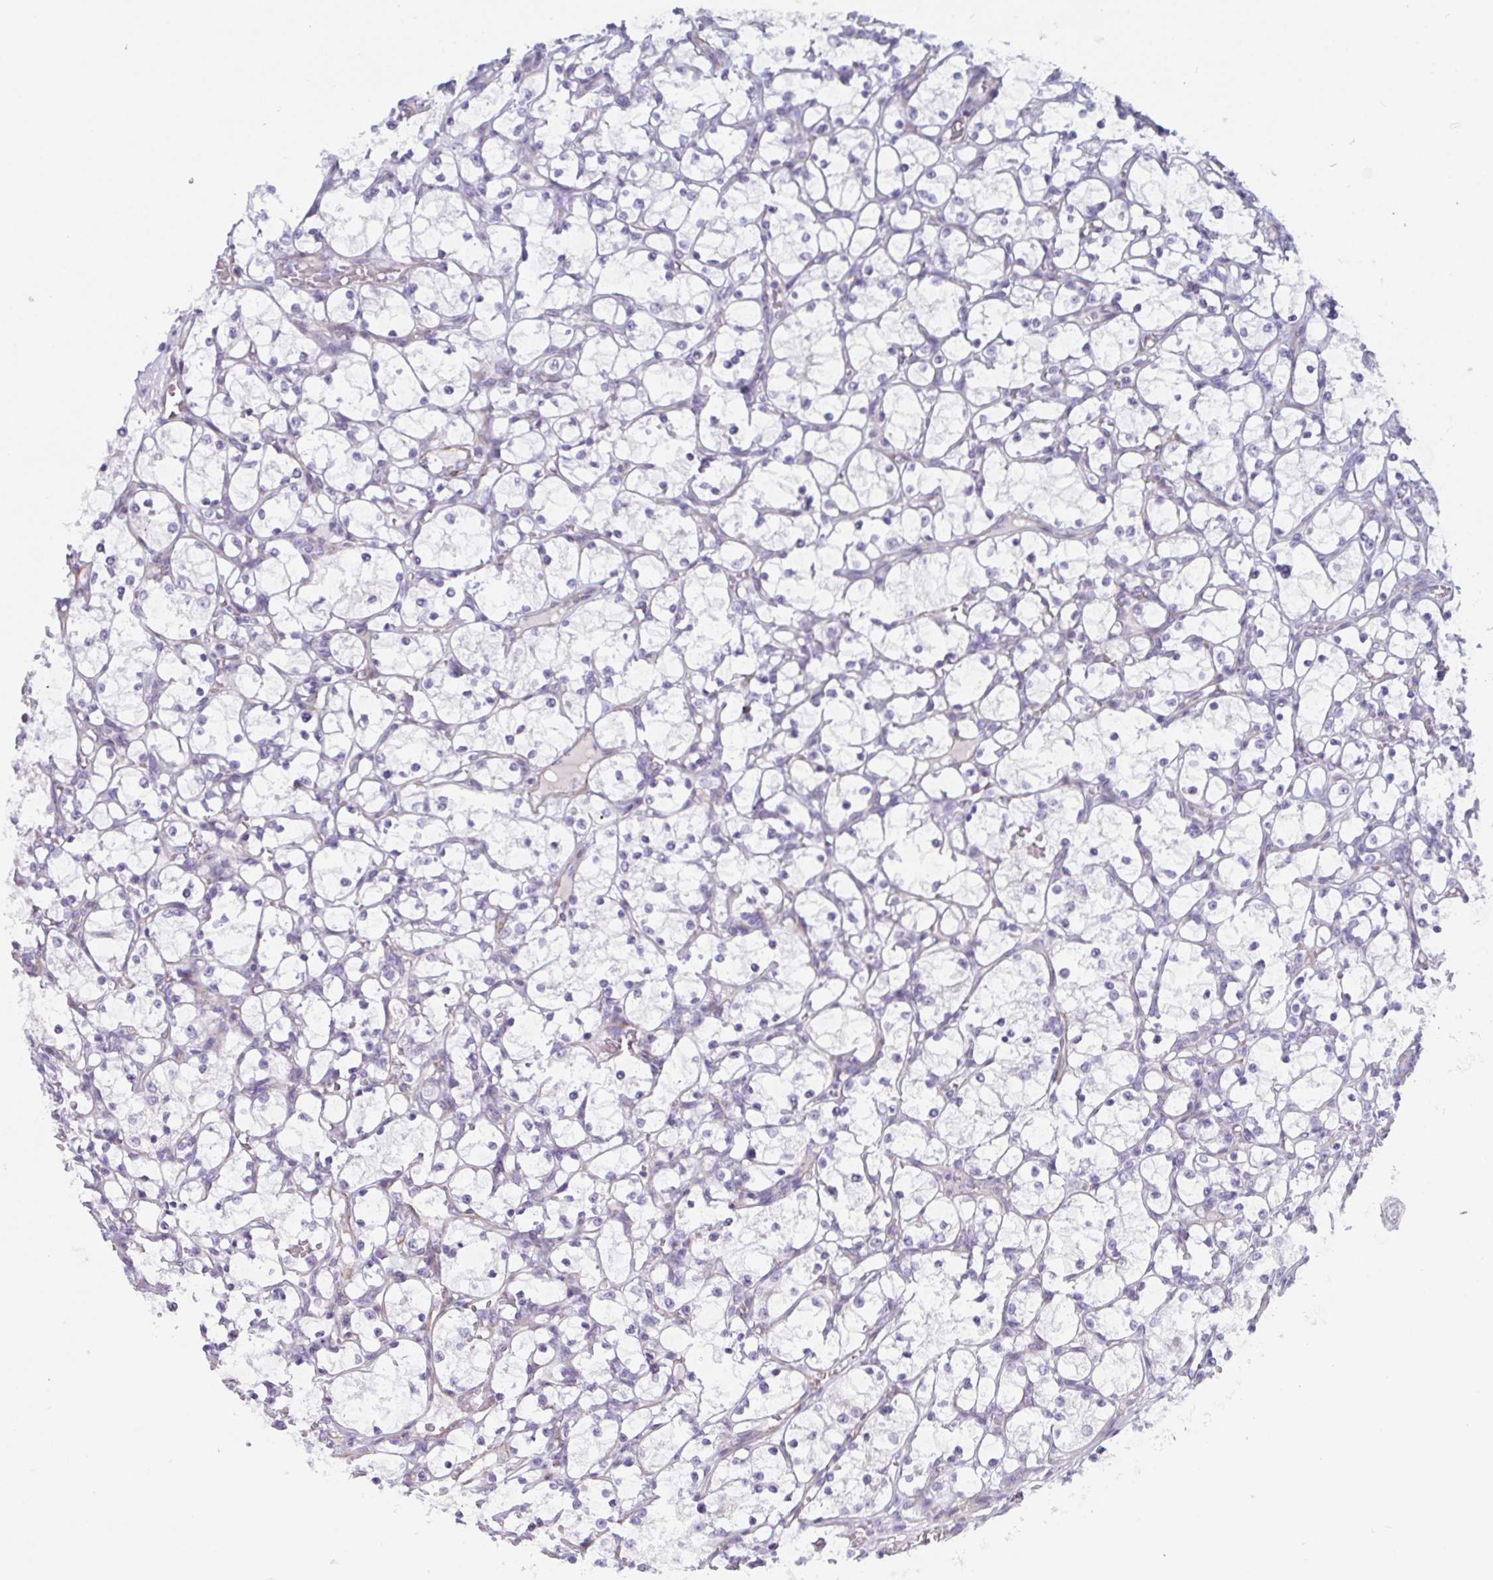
{"staining": {"intensity": "negative", "quantity": "none", "location": "none"}, "tissue": "renal cancer", "cell_type": "Tumor cells", "image_type": "cancer", "snomed": [{"axis": "morphology", "description": "Adenocarcinoma, NOS"}, {"axis": "topography", "description": "Kidney"}], "caption": "An immunohistochemistry histopathology image of renal adenocarcinoma is shown. There is no staining in tumor cells of renal adenocarcinoma.", "gene": "OR5P3", "patient": {"sex": "female", "age": 69}}